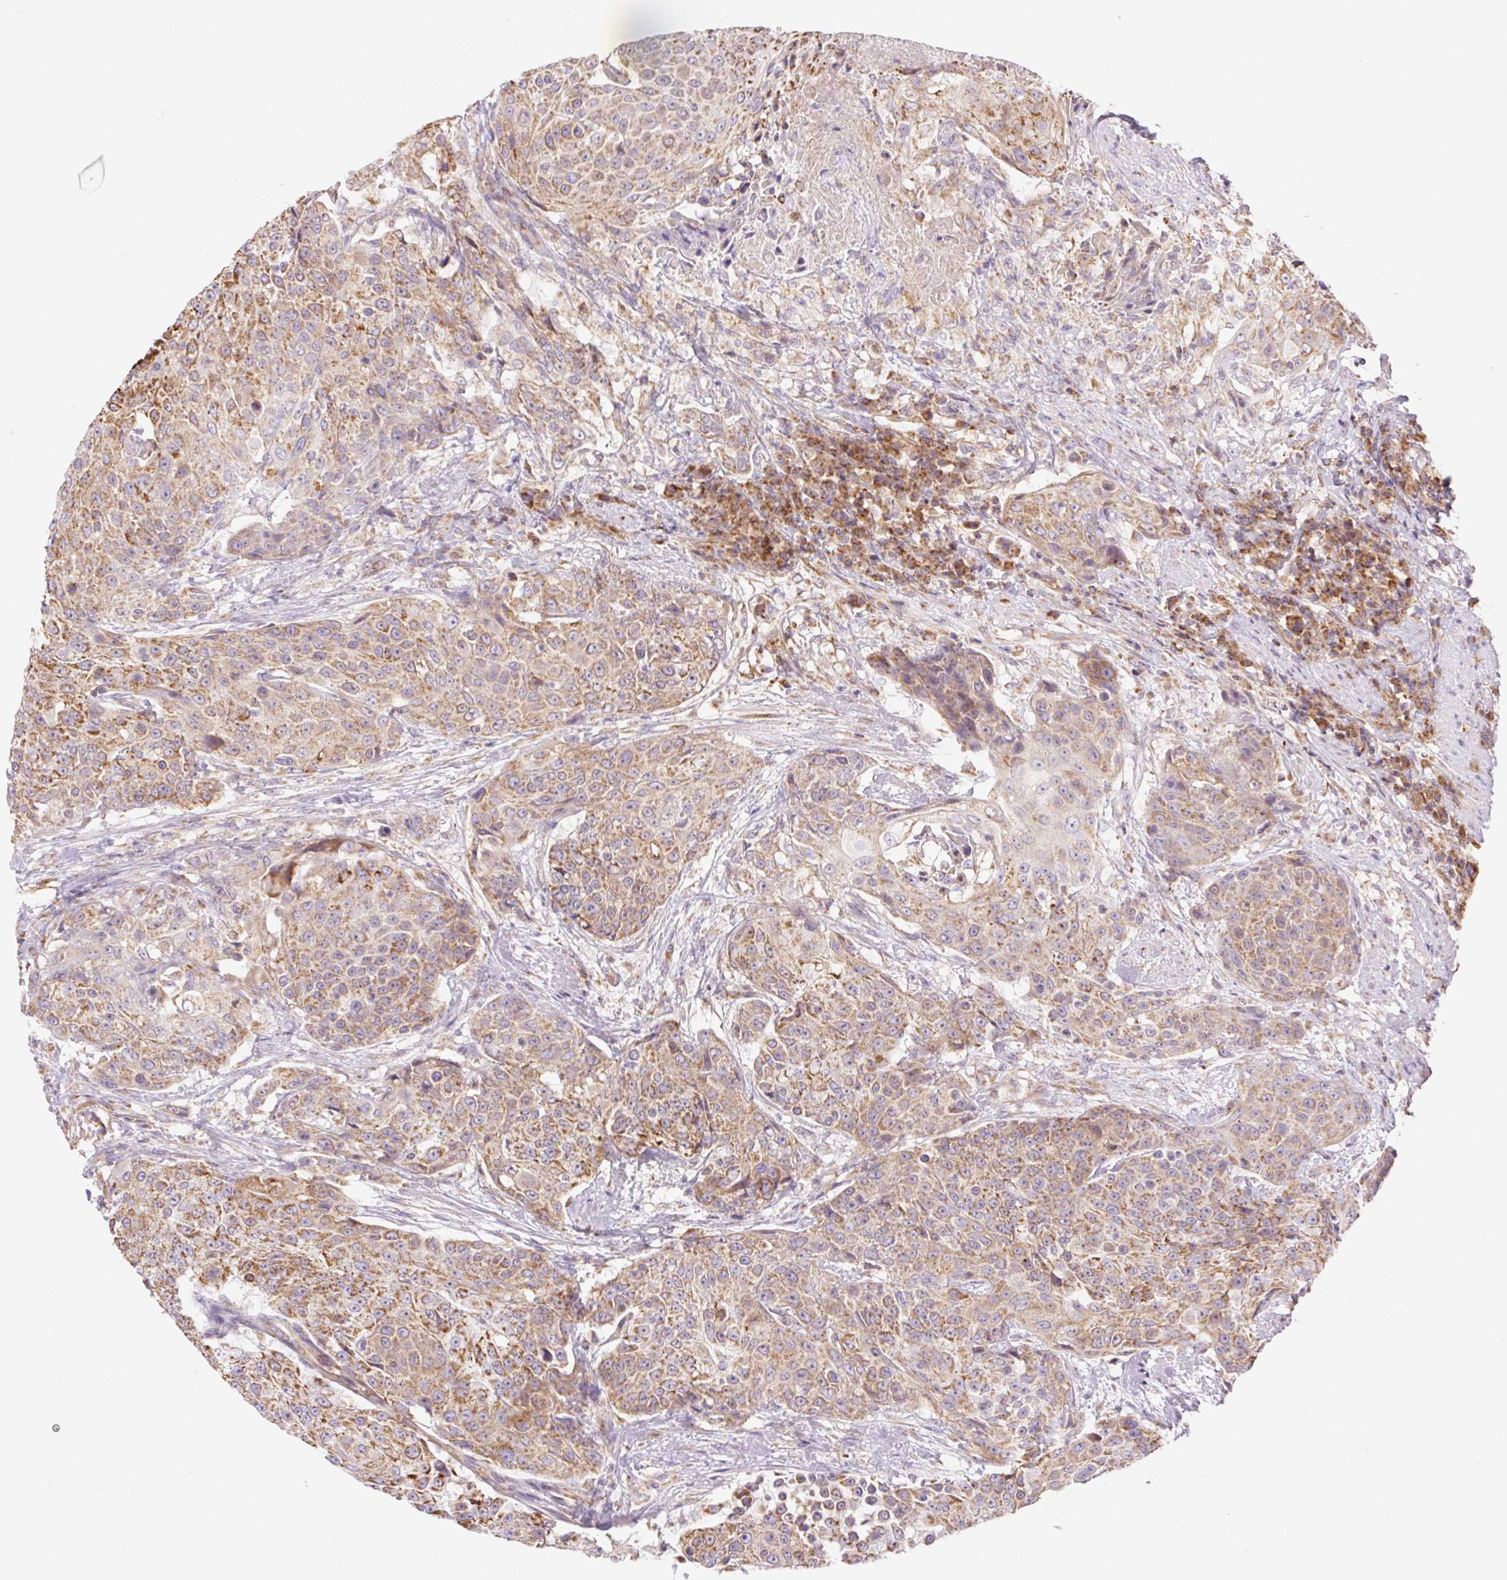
{"staining": {"intensity": "moderate", "quantity": ">75%", "location": "cytoplasmic/membranous"}, "tissue": "urothelial cancer", "cell_type": "Tumor cells", "image_type": "cancer", "snomed": [{"axis": "morphology", "description": "Urothelial carcinoma, High grade"}, {"axis": "topography", "description": "Urinary bladder"}], "caption": "Moderate cytoplasmic/membranous positivity is seen in approximately >75% of tumor cells in urothelial cancer. The staining is performed using DAB (3,3'-diaminobenzidine) brown chromogen to label protein expression. The nuclei are counter-stained blue using hematoxylin.", "gene": "GOSR2", "patient": {"sex": "female", "age": 63}}